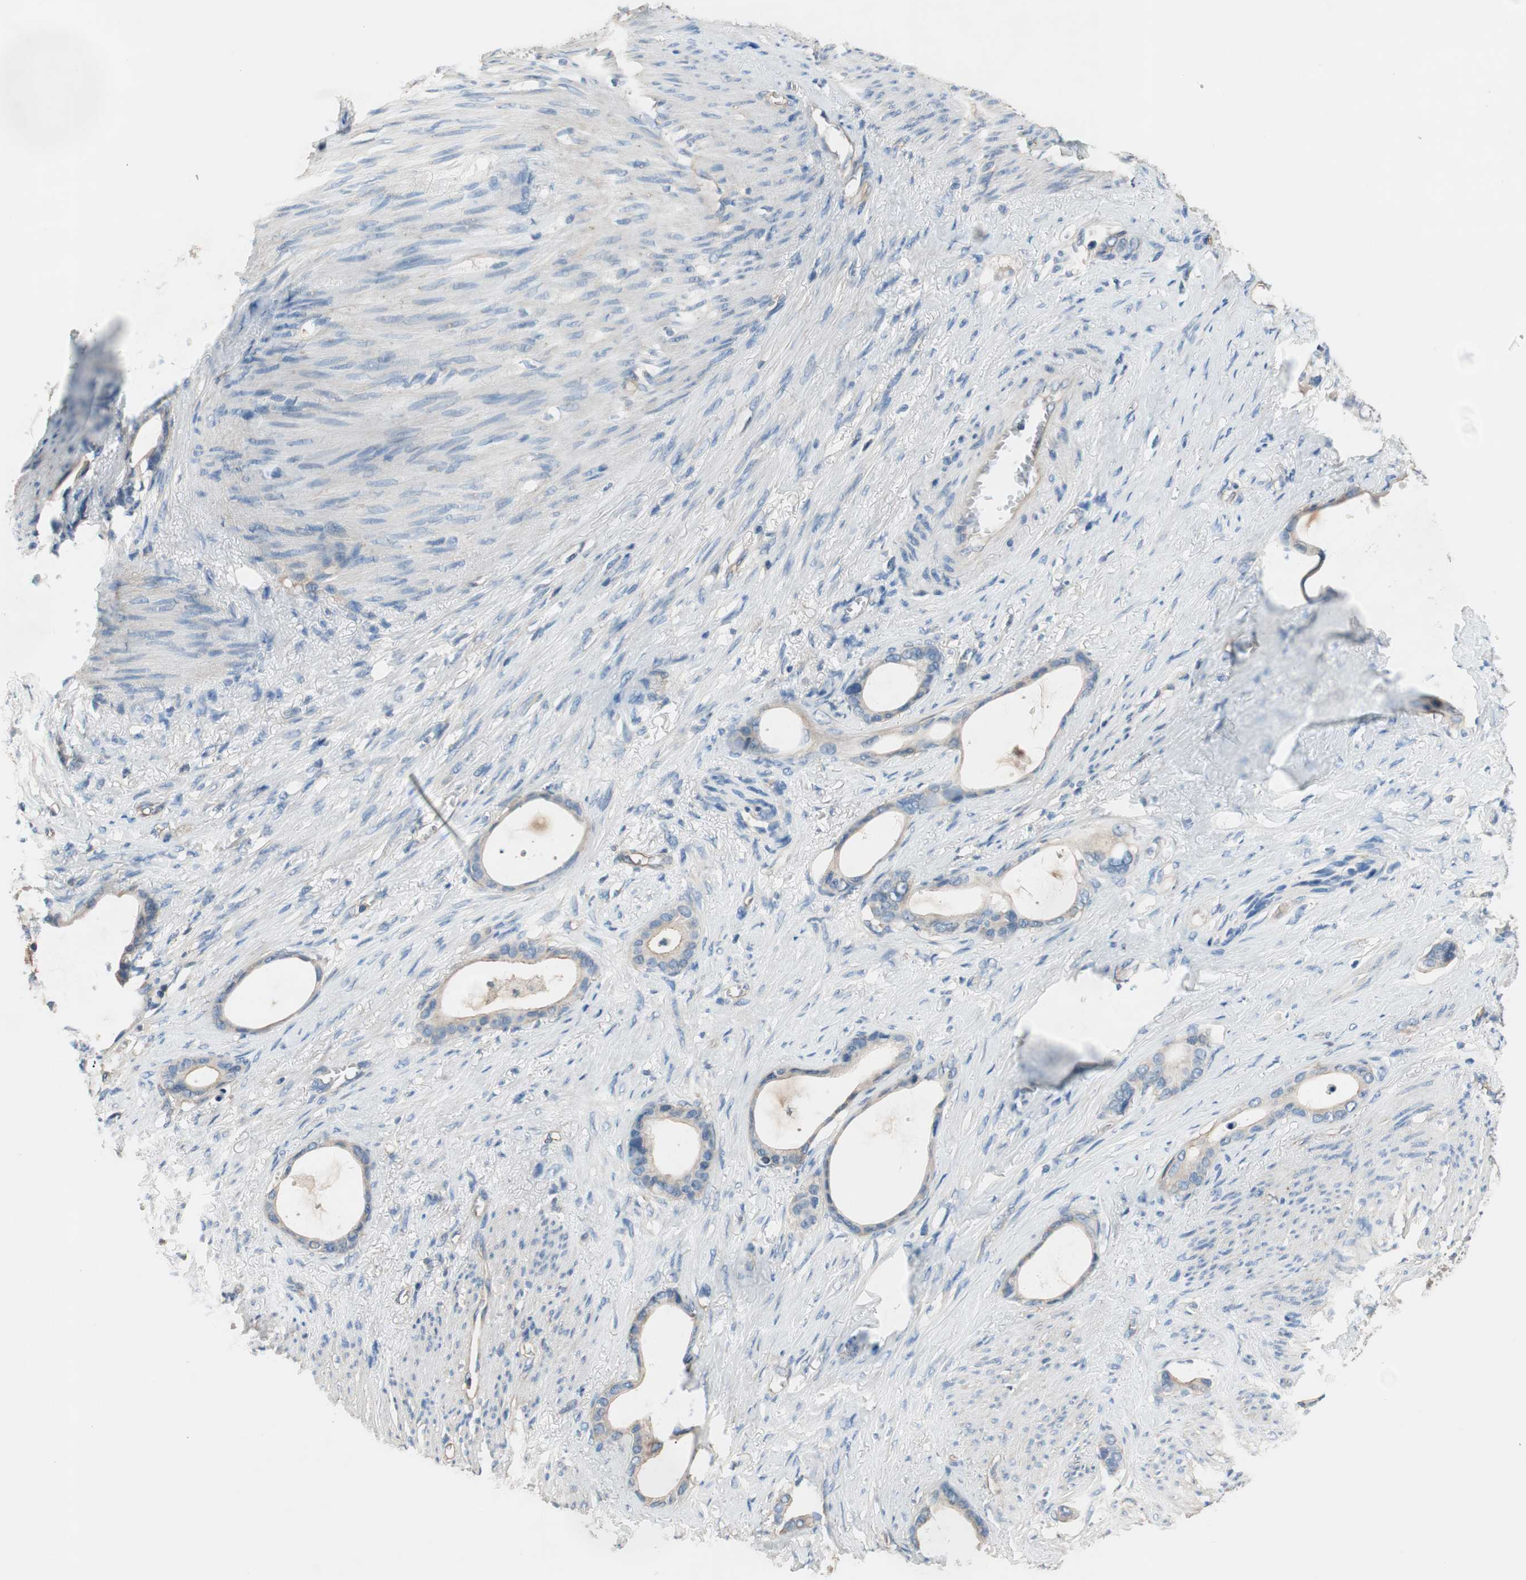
{"staining": {"intensity": "weak", "quantity": ">75%", "location": "cytoplasmic/membranous"}, "tissue": "stomach cancer", "cell_type": "Tumor cells", "image_type": "cancer", "snomed": [{"axis": "morphology", "description": "Adenocarcinoma, NOS"}, {"axis": "topography", "description": "Stomach"}], "caption": "An image of stomach cancer stained for a protein shows weak cytoplasmic/membranous brown staining in tumor cells. Immunohistochemistry (ihc) stains the protein of interest in brown and the nuclei are stained blue.", "gene": "CALML3", "patient": {"sex": "female", "age": 75}}